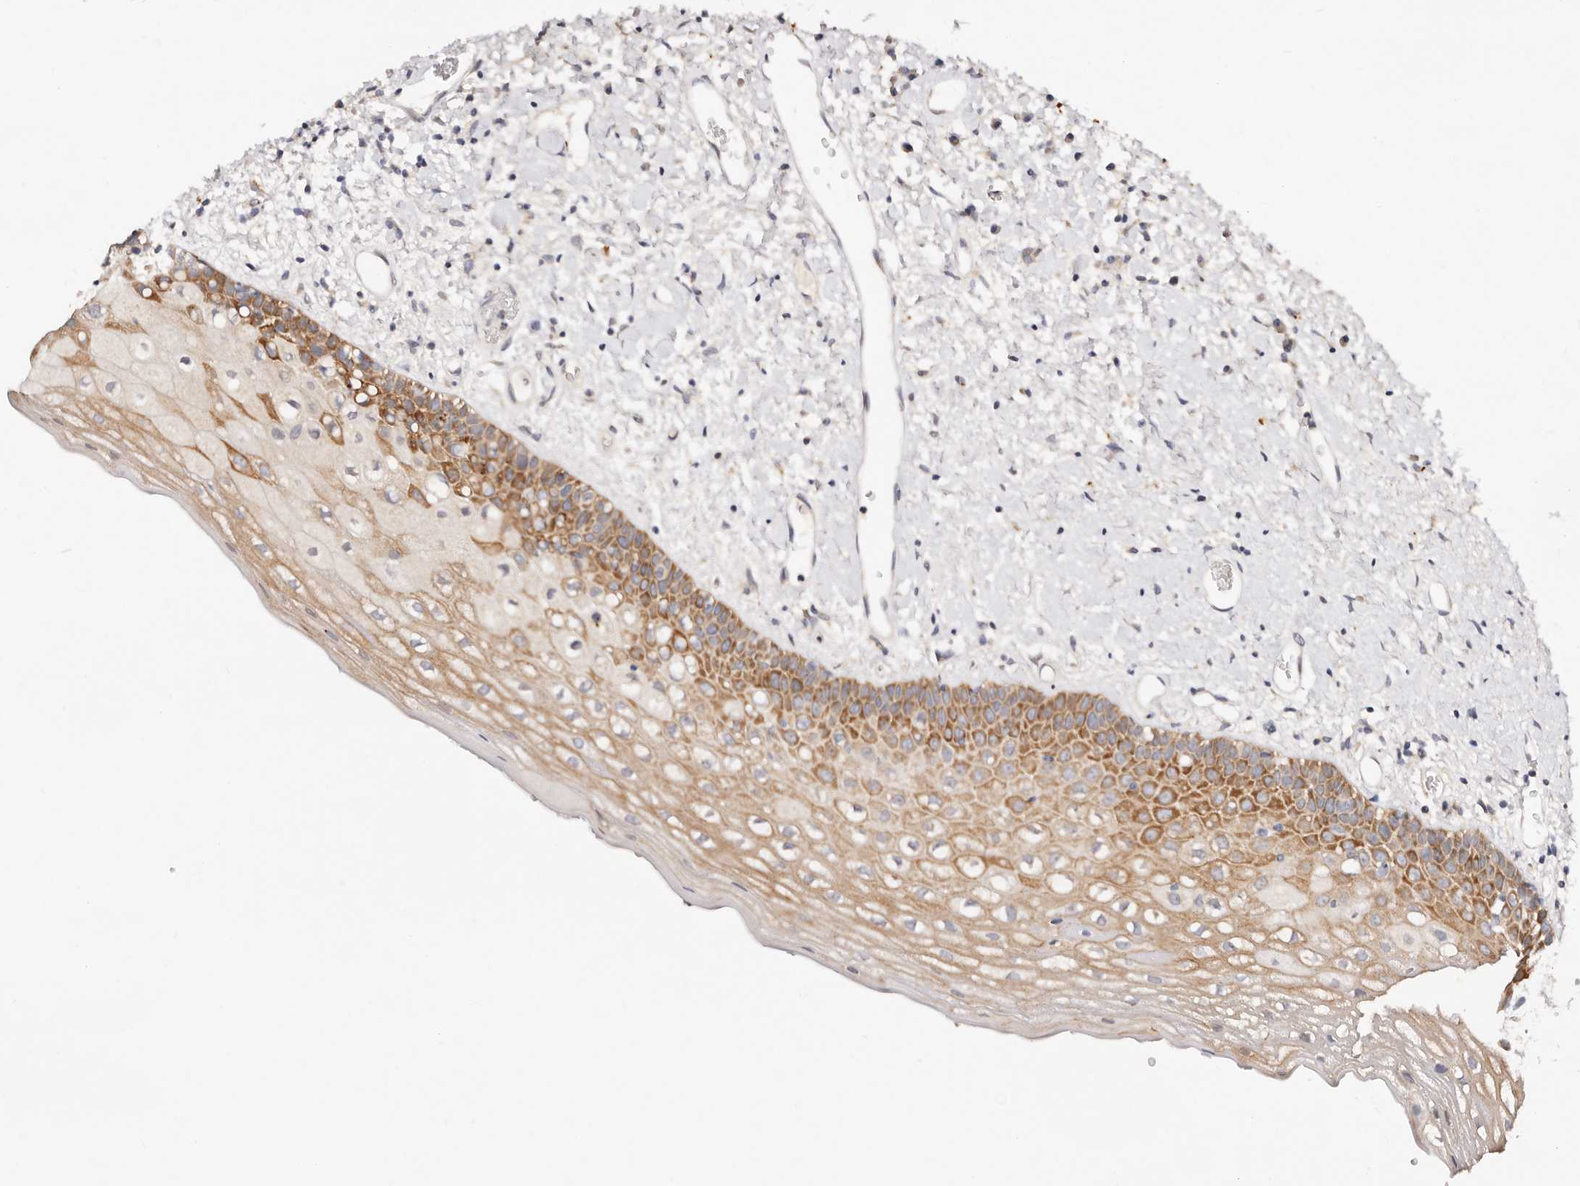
{"staining": {"intensity": "moderate", "quantity": "25%-75%", "location": "cytoplasmic/membranous"}, "tissue": "oral mucosa", "cell_type": "Squamous epithelial cells", "image_type": "normal", "snomed": [{"axis": "morphology", "description": "Normal tissue, NOS"}, {"axis": "topography", "description": "Oral tissue"}], "caption": "The histopathology image exhibits immunohistochemical staining of unremarkable oral mucosa. There is moderate cytoplasmic/membranous expression is seen in approximately 25%-75% of squamous epithelial cells.", "gene": "VIPAS39", "patient": {"sex": "female", "age": 76}}